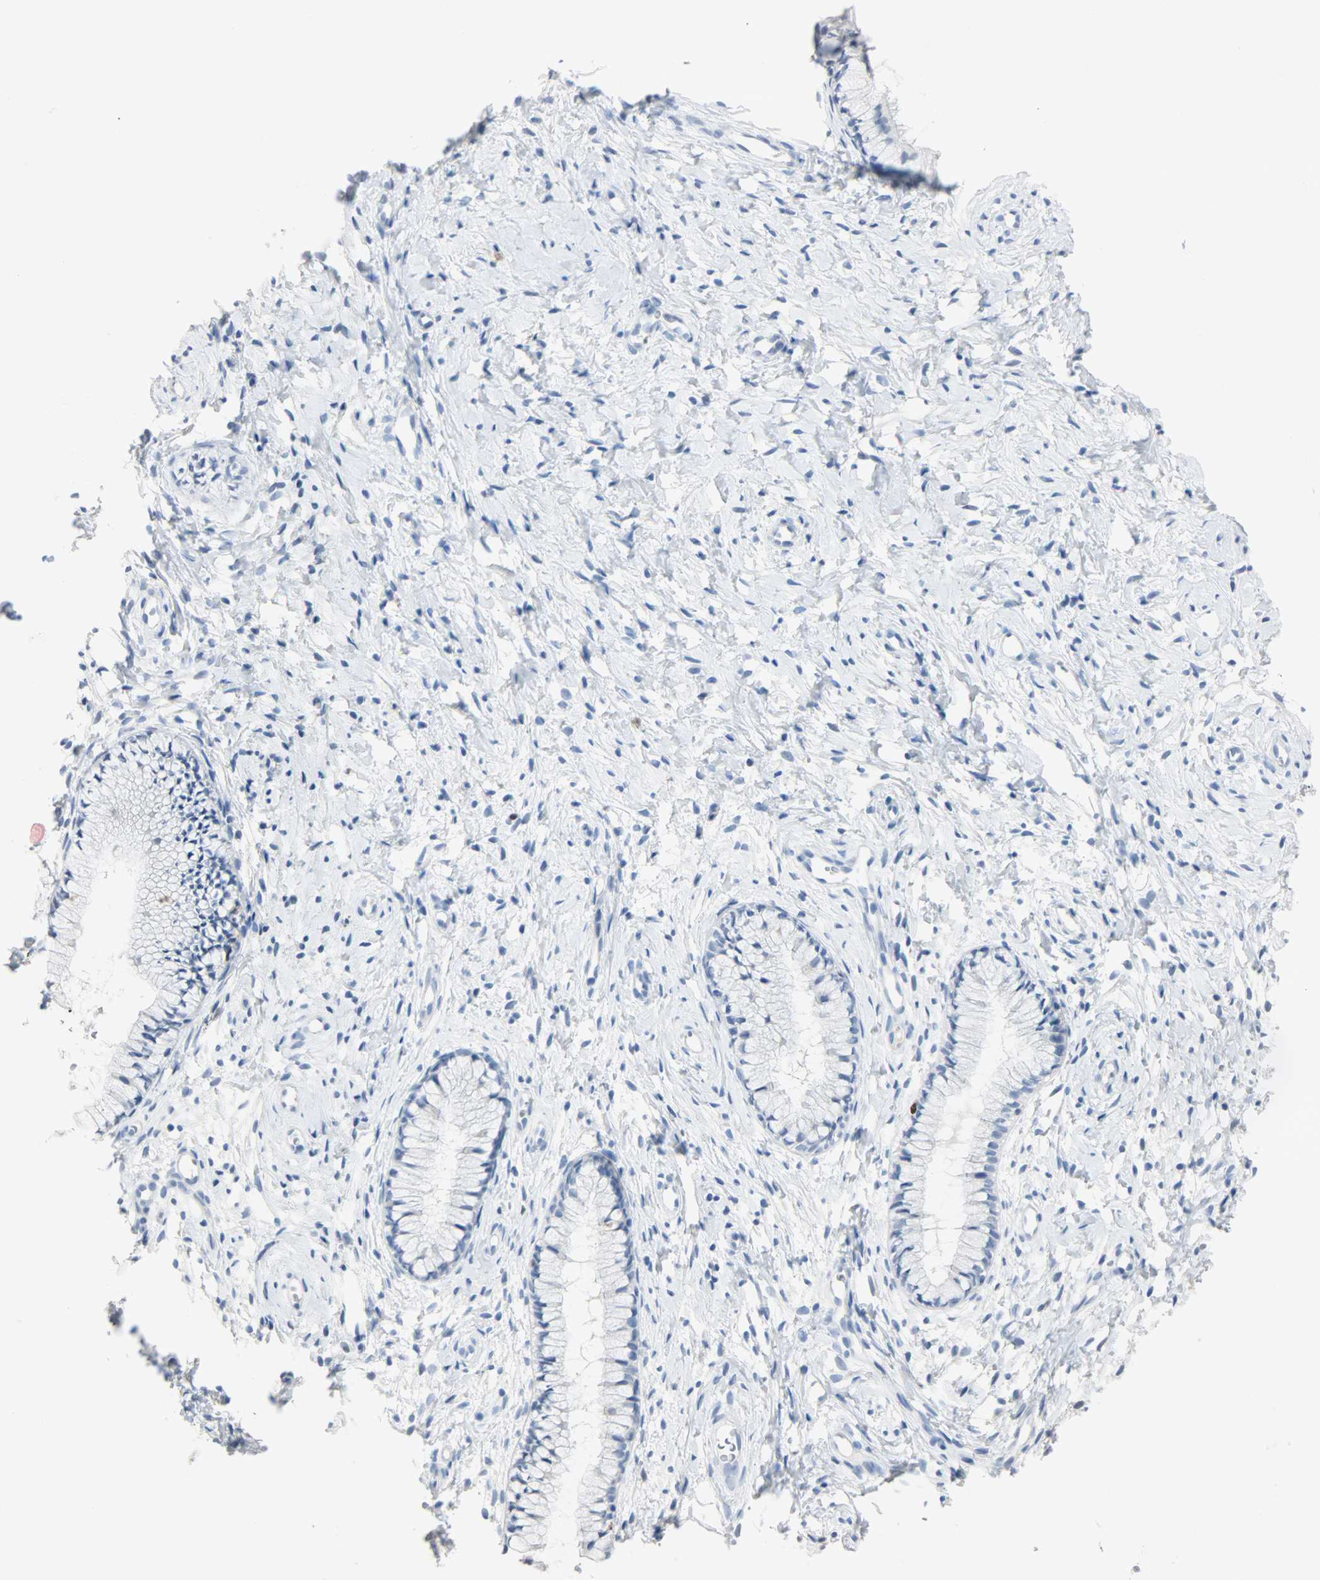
{"staining": {"intensity": "negative", "quantity": "none", "location": "none"}, "tissue": "cervix", "cell_type": "Glandular cells", "image_type": "normal", "snomed": [{"axis": "morphology", "description": "Normal tissue, NOS"}, {"axis": "topography", "description": "Cervix"}], "caption": "Micrograph shows no significant protein expression in glandular cells of normal cervix.", "gene": "HELLS", "patient": {"sex": "female", "age": 46}}